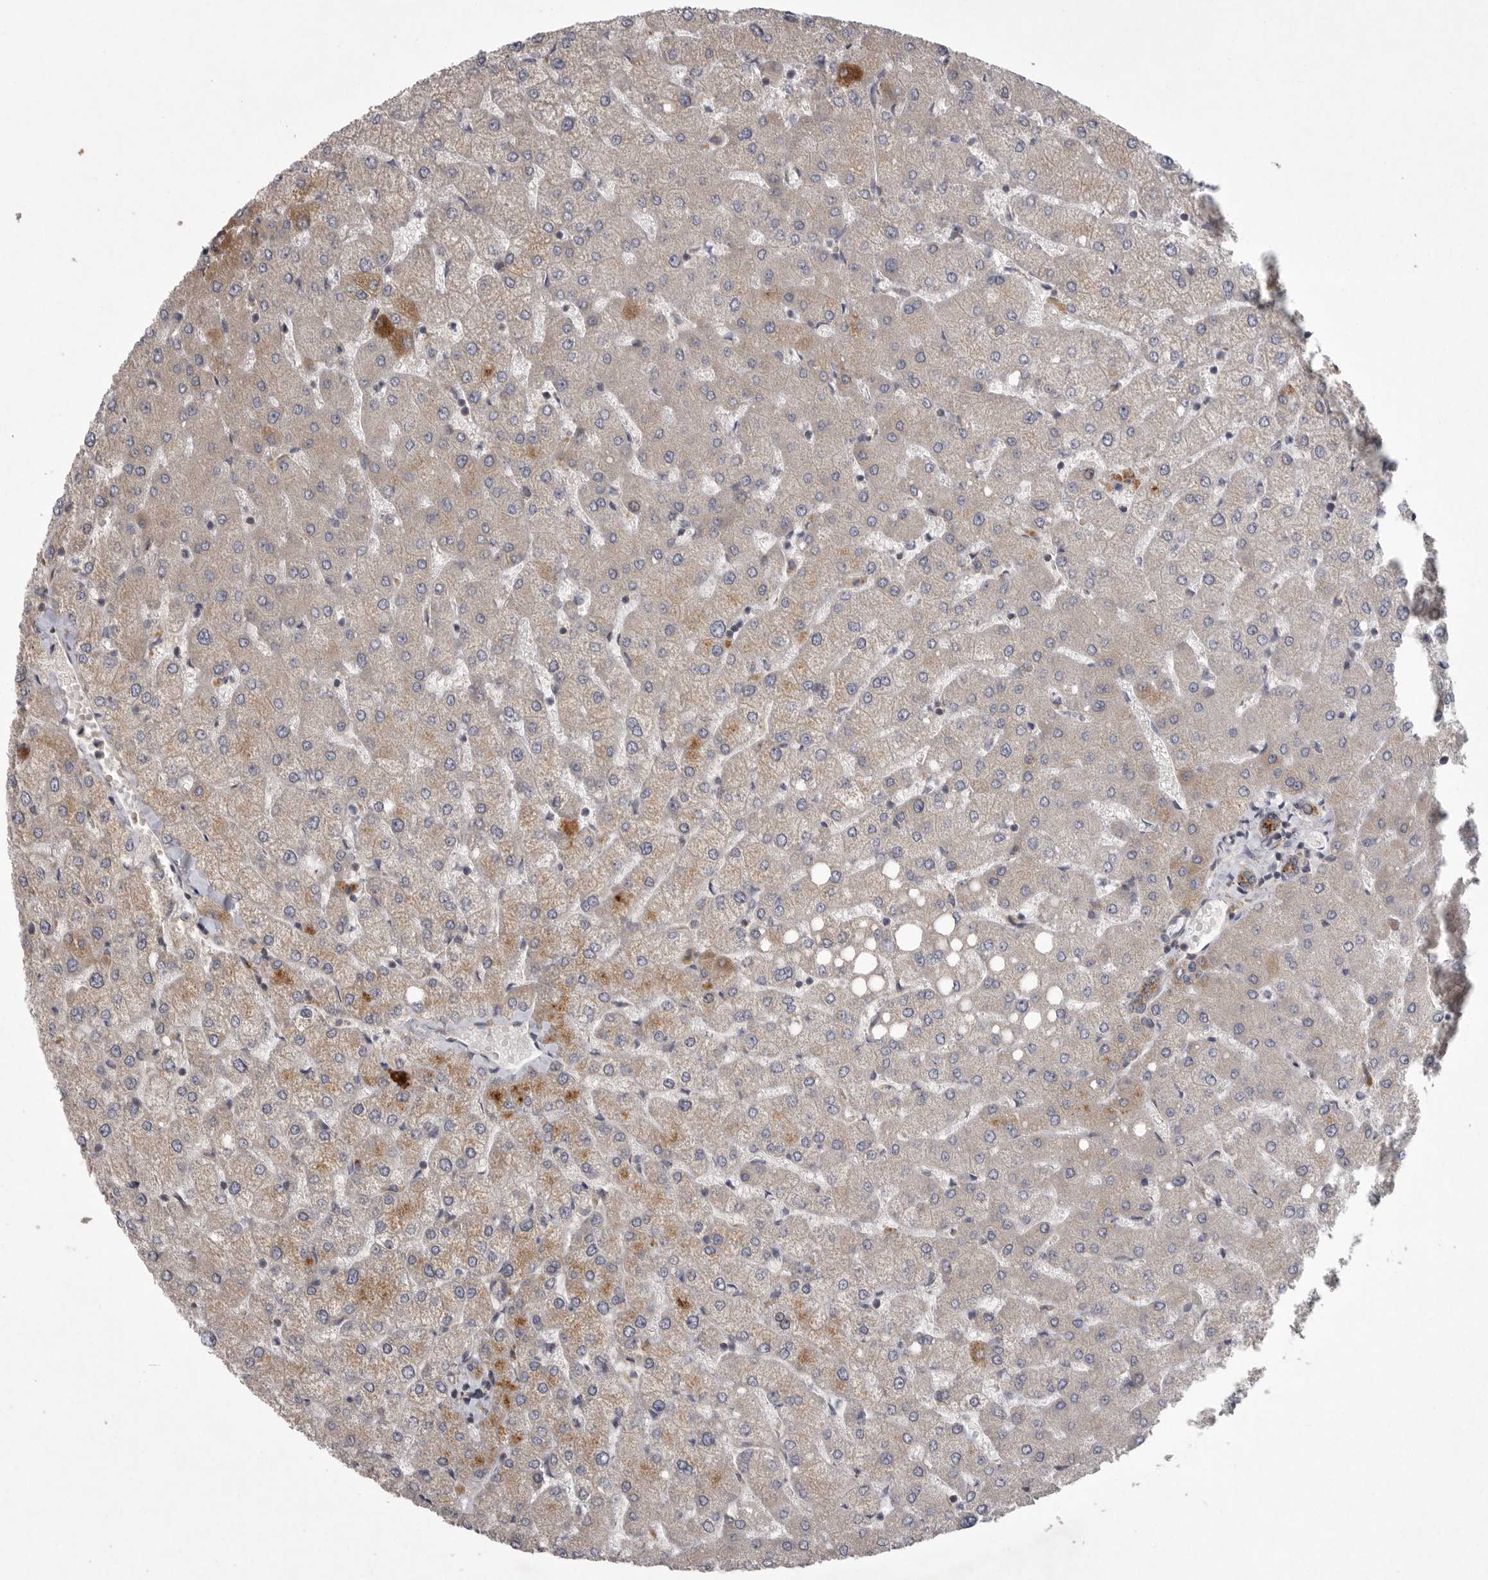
{"staining": {"intensity": "moderate", "quantity": ">75%", "location": "cytoplasmic/membranous"}, "tissue": "liver", "cell_type": "Cholangiocytes", "image_type": "normal", "snomed": [{"axis": "morphology", "description": "Normal tissue, NOS"}, {"axis": "topography", "description": "Liver"}], "caption": "High-magnification brightfield microscopy of unremarkable liver stained with DAB (brown) and counterstained with hematoxylin (blue). cholangiocytes exhibit moderate cytoplasmic/membranous expression is present in approximately>75% of cells.", "gene": "CRP", "patient": {"sex": "female", "age": 54}}